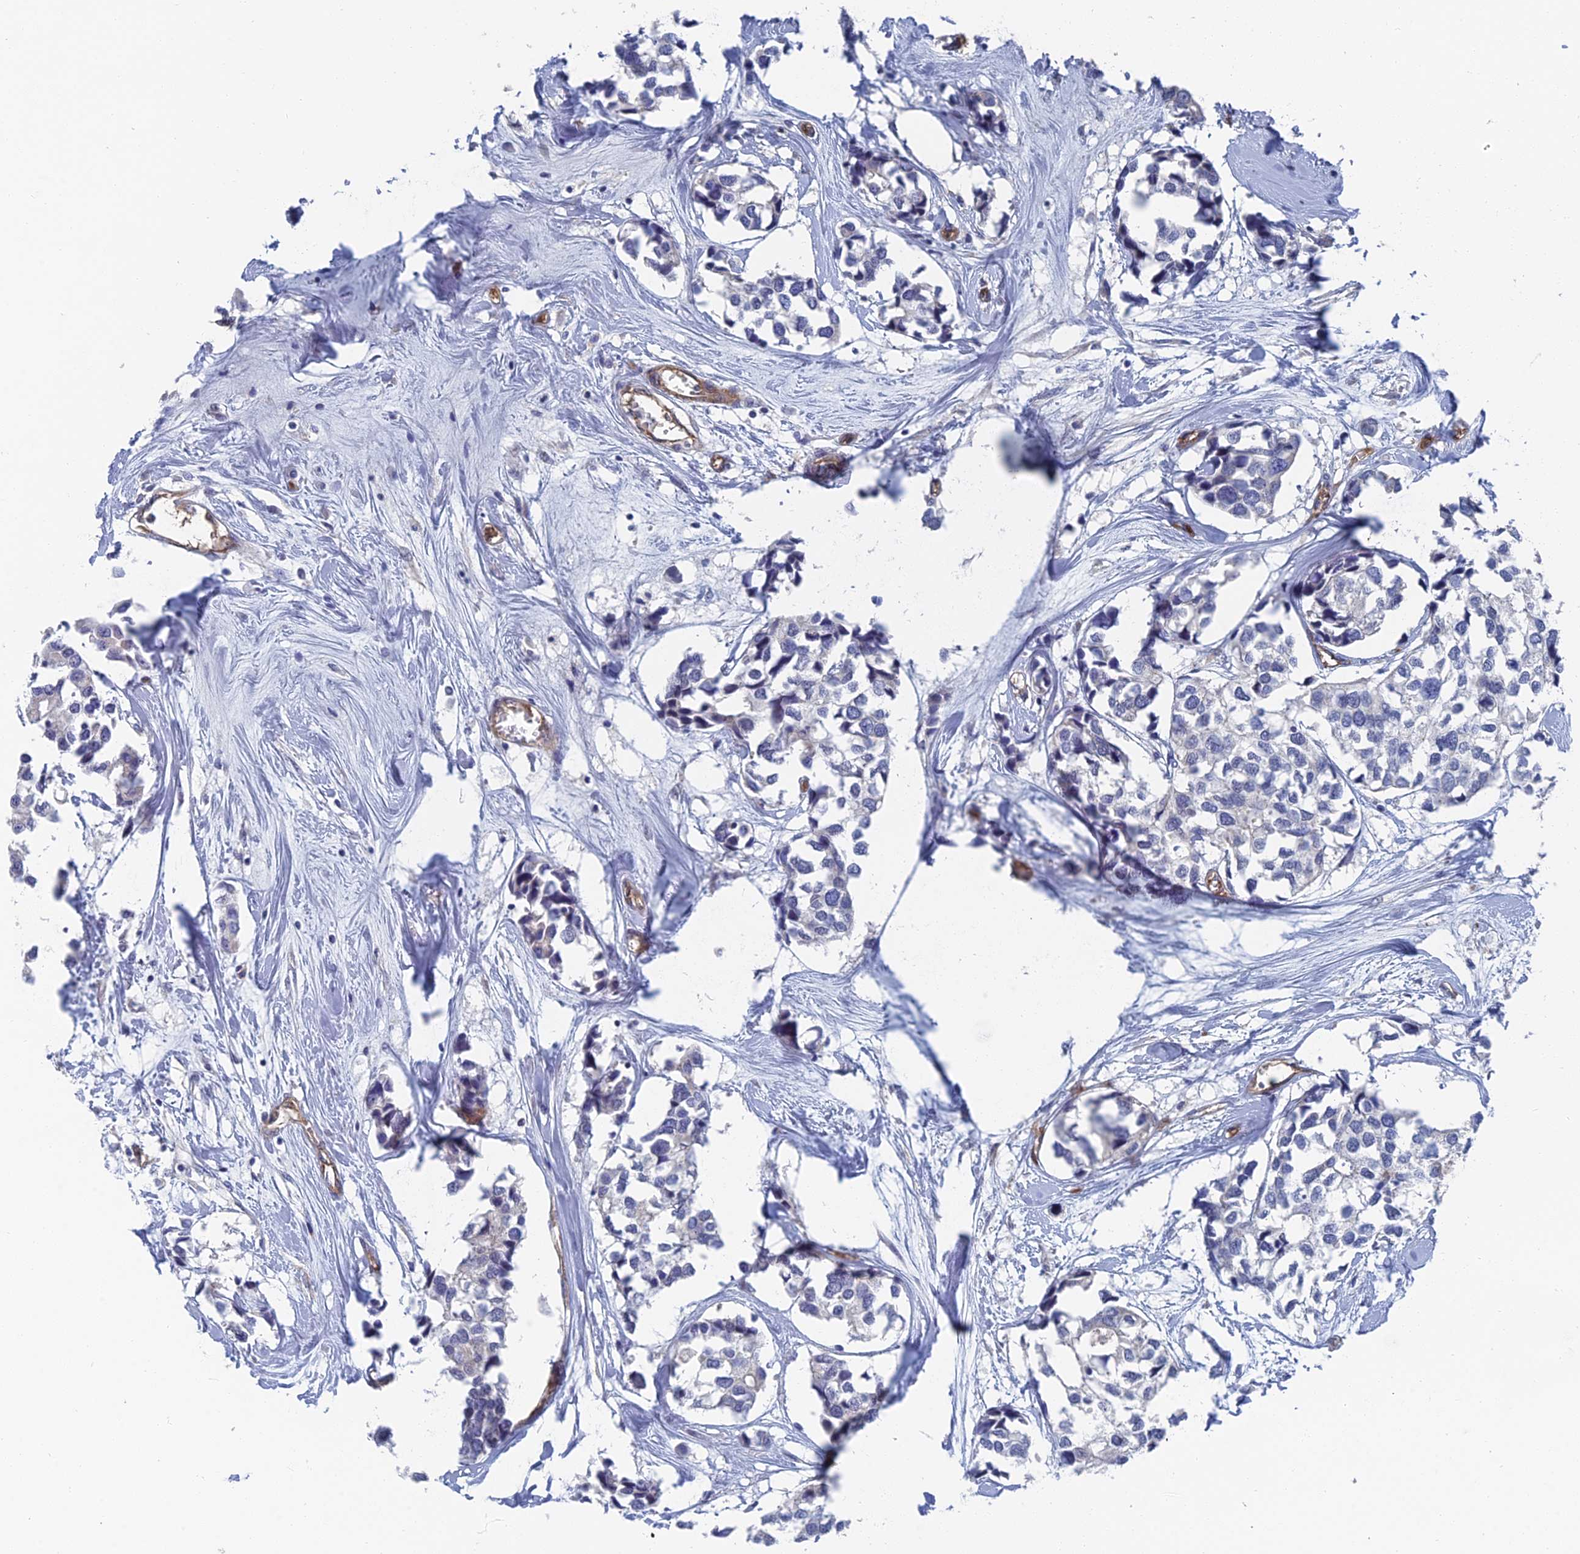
{"staining": {"intensity": "negative", "quantity": "none", "location": "none"}, "tissue": "breast cancer", "cell_type": "Tumor cells", "image_type": "cancer", "snomed": [{"axis": "morphology", "description": "Duct carcinoma"}, {"axis": "topography", "description": "Breast"}], "caption": "Breast intraductal carcinoma was stained to show a protein in brown. There is no significant positivity in tumor cells.", "gene": "ARAP3", "patient": {"sex": "female", "age": 83}}